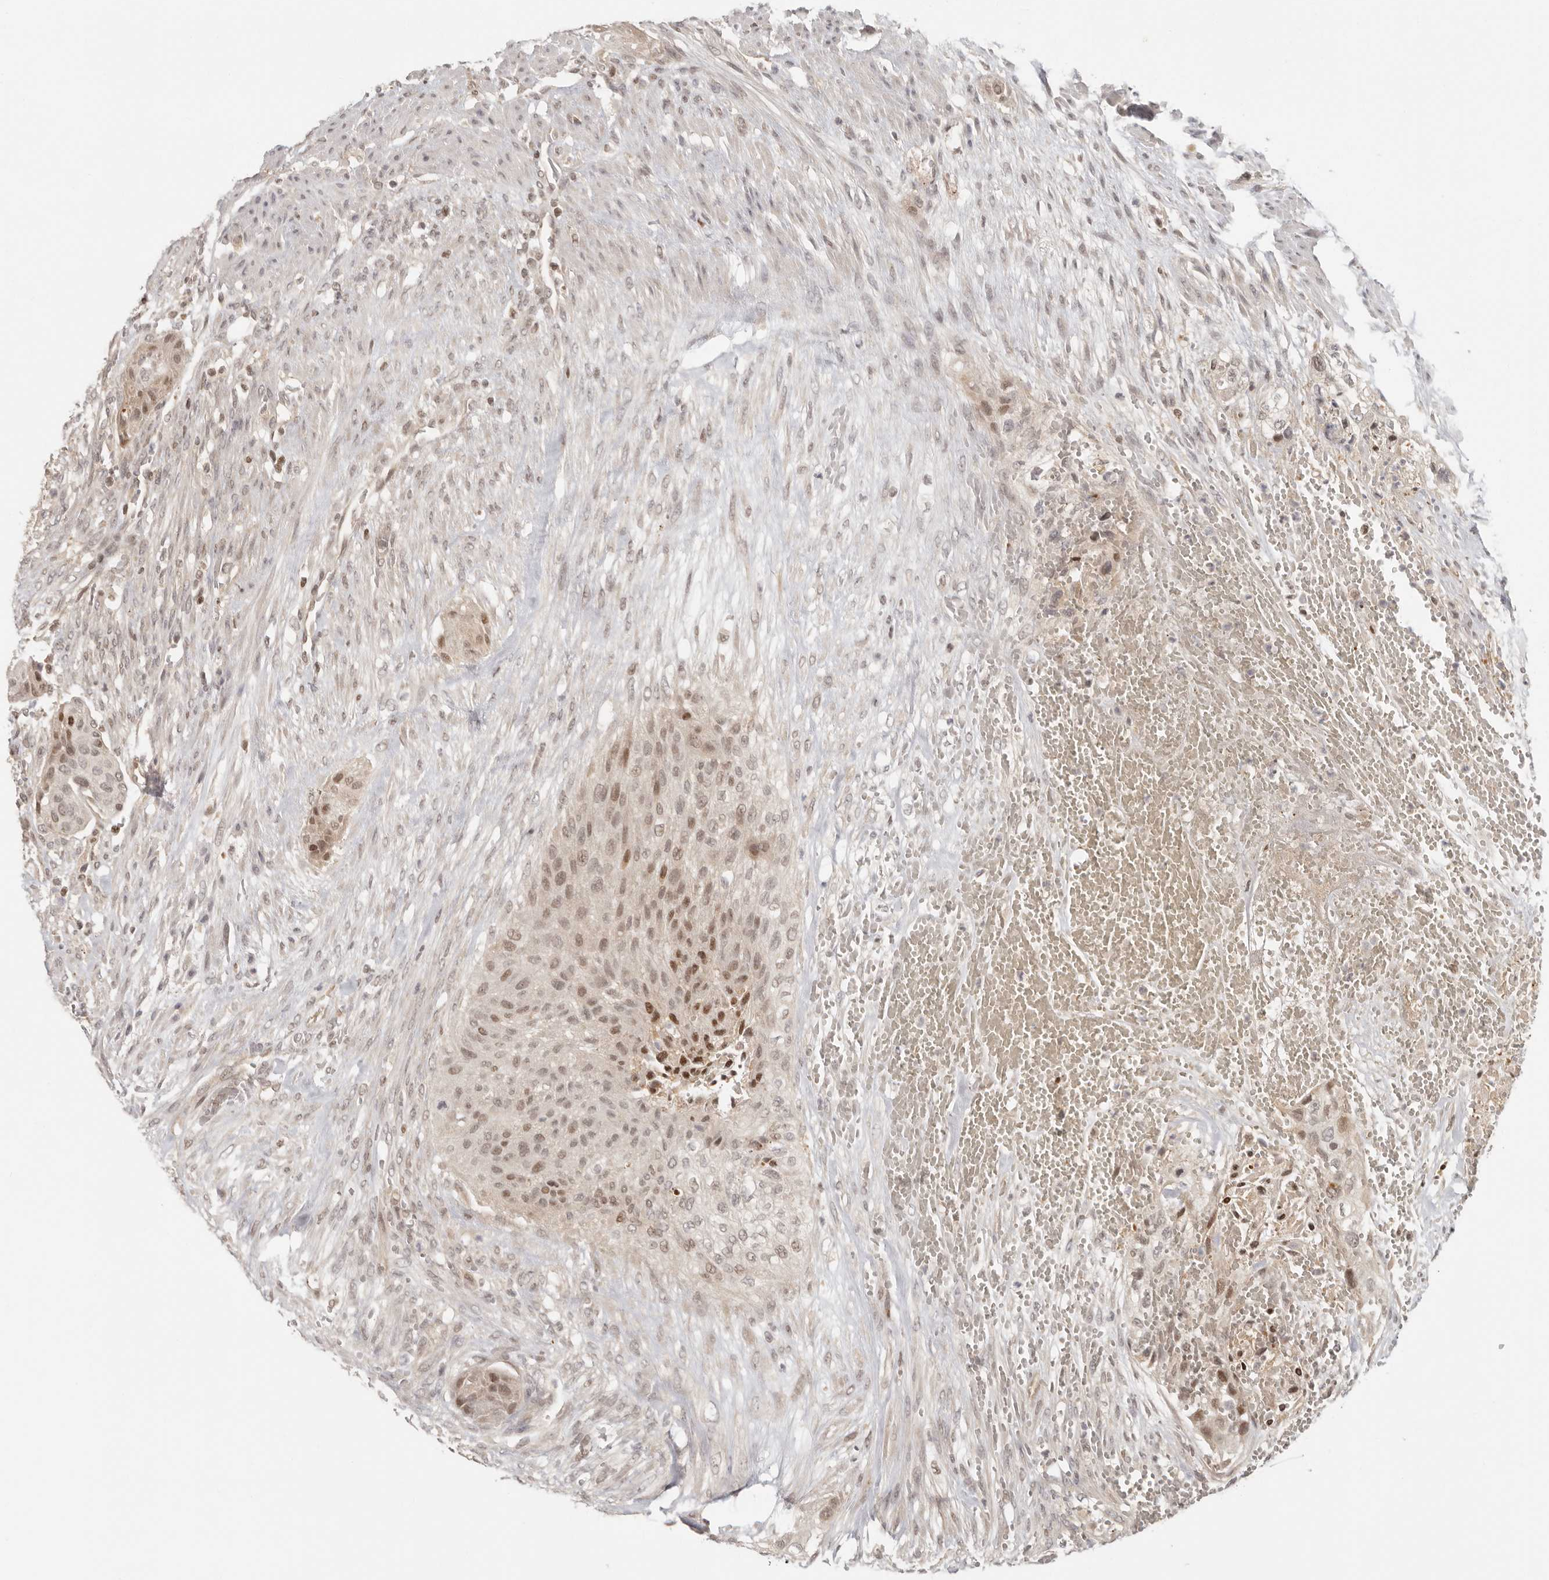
{"staining": {"intensity": "moderate", "quantity": "25%-75%", "location": "nuclear"}, "tissue": "urothelial cancer", "cell_type": "Tumor cells", "image_type": "cancer", "snomed": [{"axis": "morphology", "description": "Urothelial carcinoma, High grade"}, {"axis": "topography", "description": "Urinary bladder"}], "caption": "This photomicrograph displays urothelial carcinoma (high-grade) stained with immunohistochemistry to label a protein in brown. The nuclear of tumor cells show moderate positivity for the protein. Nuclei are counter-stained blue.", "gene": "PSMA5", "patient": {"sex": "male", "age": 35}}